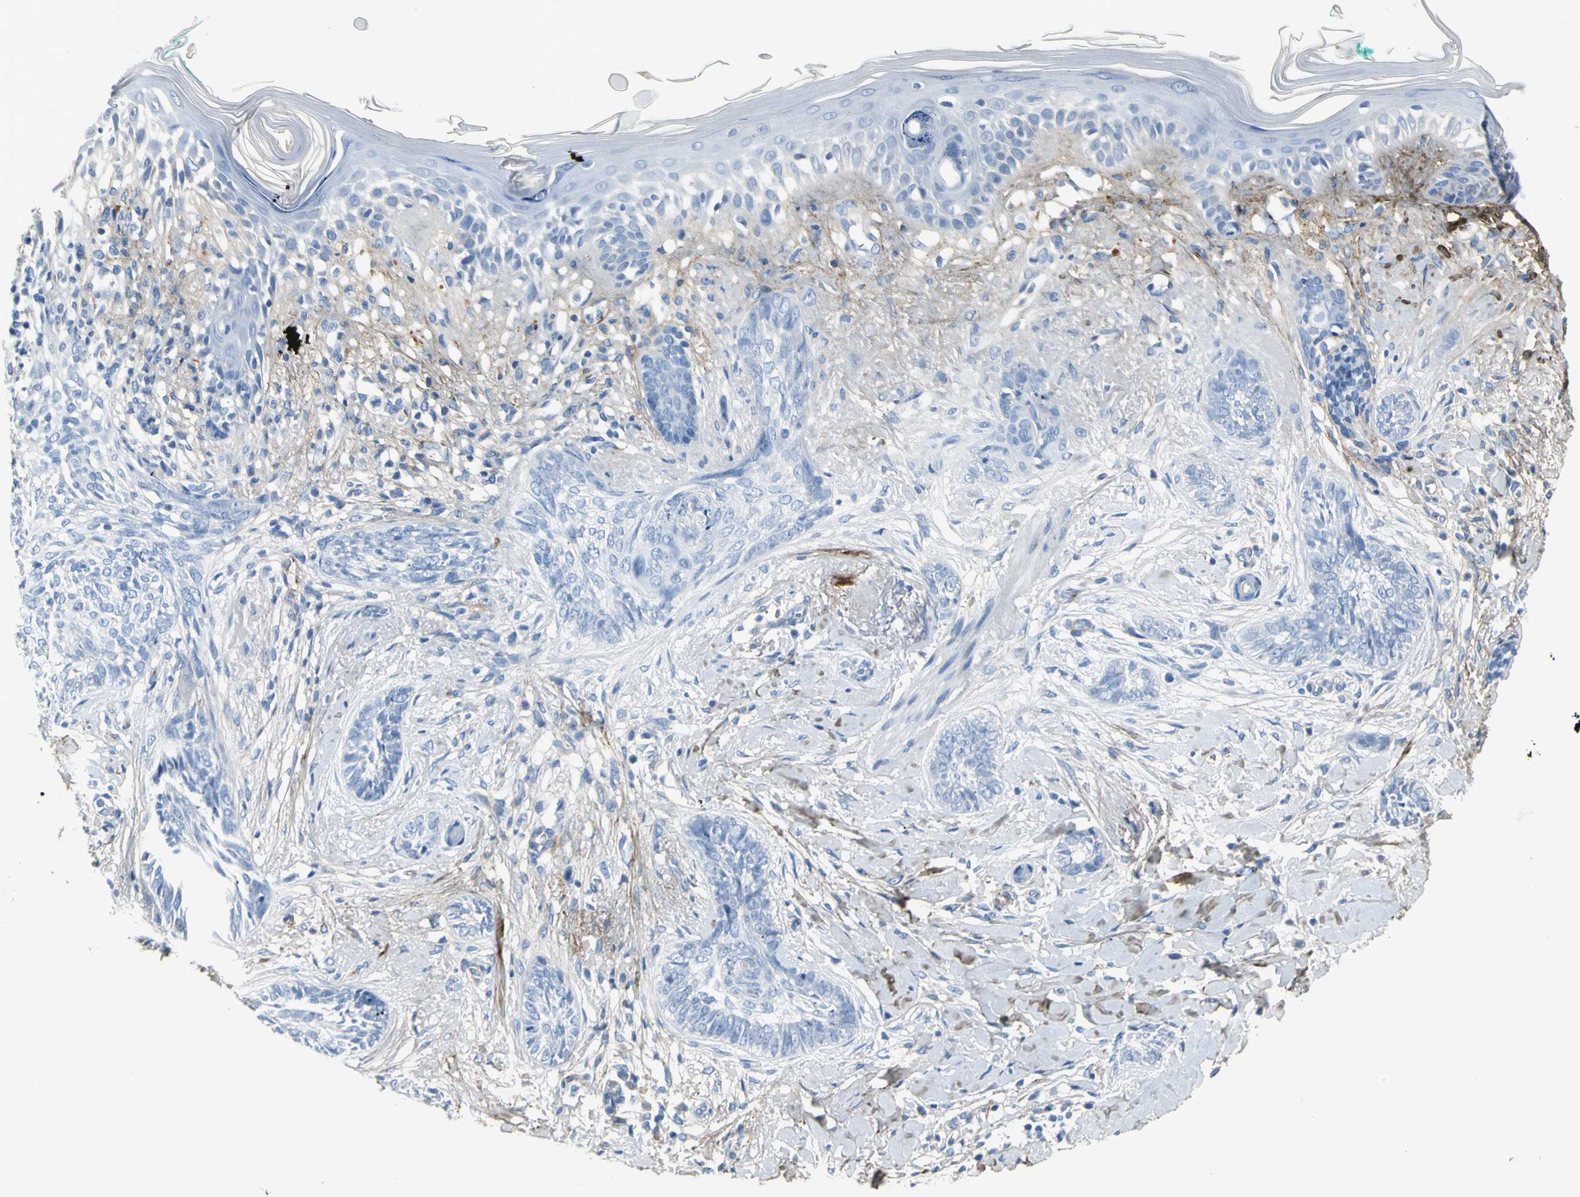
{"staining": {"intensity": "negative", "quantity": "none", "location": "none"}, "tissue": "skin cancer", "cell_type": "Tumor cells", "image_type": "cancer", "snomed": [{"axis": "morphology", "description": "Basal cell carcinoma"}, {"axis": "topography", "description": "Skin"}], "caption": "This is a micrograph of IHC staining of basal cell carcinoma (skin), which shows no expression in tumor cells. (Stains: DAB IHC with hematoxylin counter stain, Microscopy: brightfield microscopy at high magnification).", "gene": "EFNB3", "patient": {"sex": "female", "age": 58}}